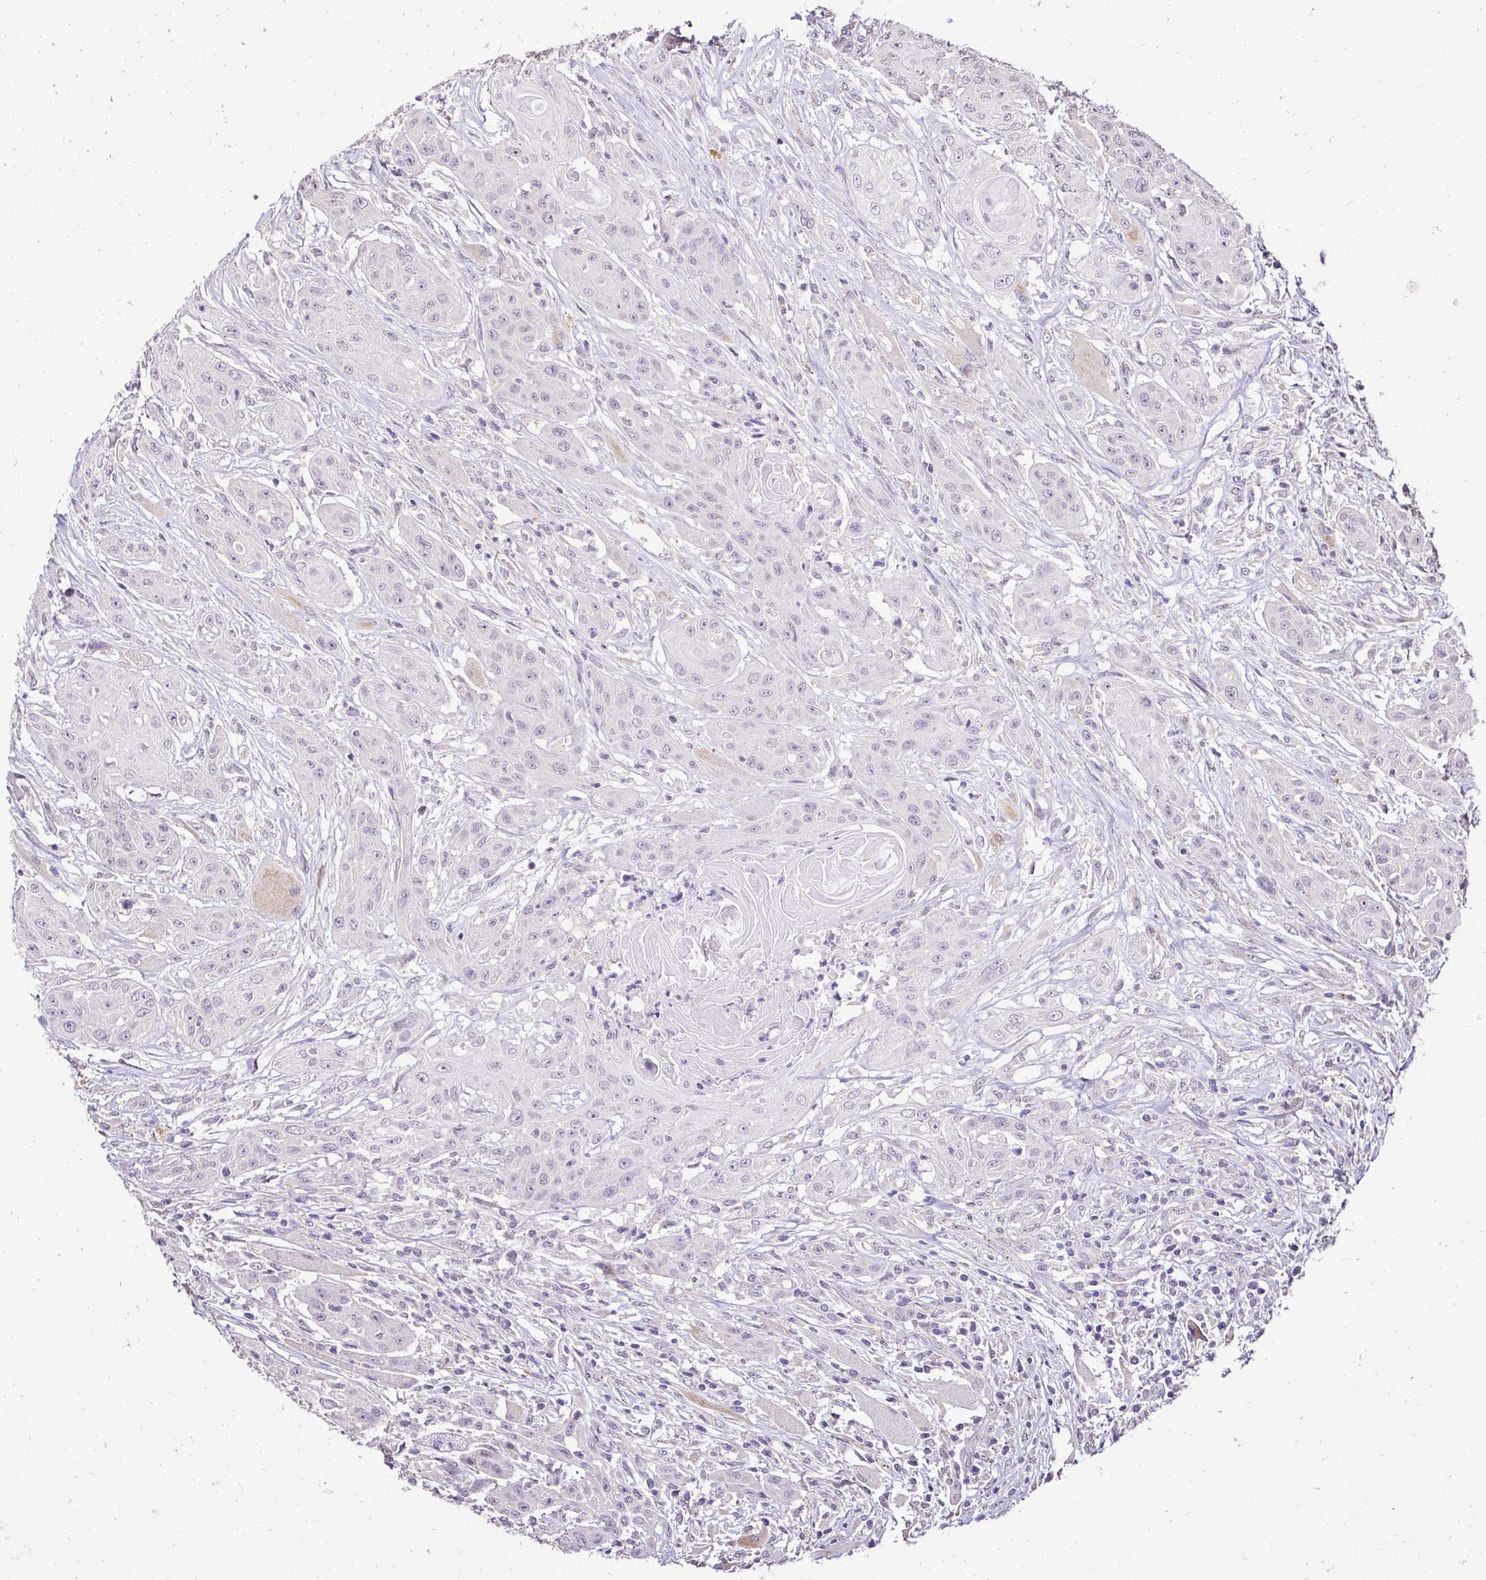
{"staining": {"intensity": "negative", "quantity": "none", "location": "none"}, "tissue": "head and neck cancer", "cell_type": "Tumor cells", "image_type": "cancer", "snomed": [{"axis": "morphology", "description": "Squamous cell carcinoma, NOS"}, {"axis": "topography", "description": "Oral tissue"}, {"axis": "topography", "description": "Head-Neck"}, {"axis": "topography", "description": "Neck, NOS"}], "caption": "DAB (3,3'-diaminobenzidine) immunohistochemical staining of head and neck squamous cell carcinoma displays no significant staining in tumor cells. Nuclei are stained in blue.", "gene": "KIAA1210", "patient": {"sex": "female", "age": 55}}